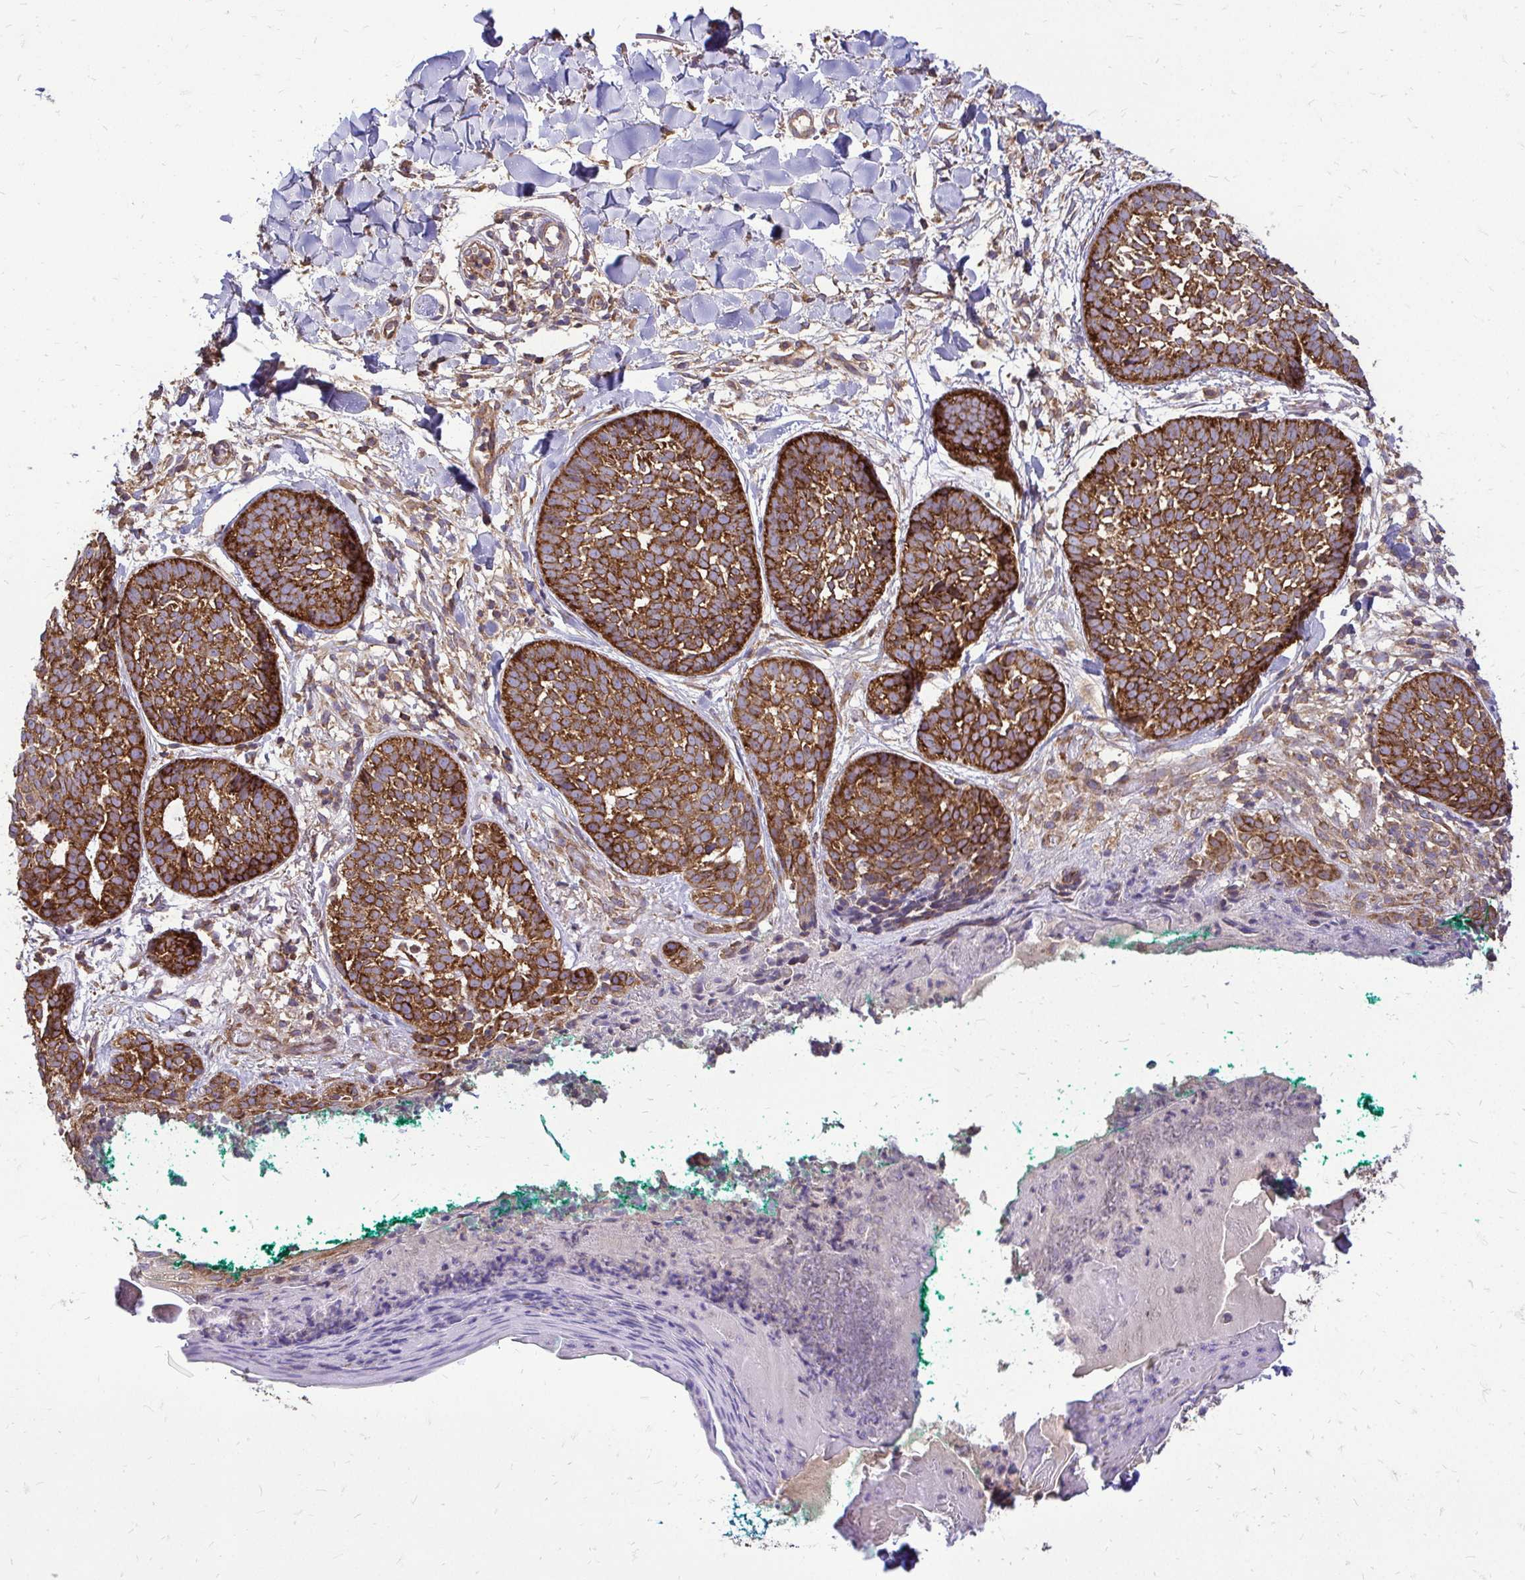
{"staining": {"intensity": "strong", "quantity": ">75%", "location": "cytoplasmic/membranous"}, "tissue": "skin cancer", "cell_type": "Tumor cells", "image_type": "cancer", "snomed": [{"axis": "morphology", "description": "Basal cell carcinoma"}, {"axis": "topography", "description": "Skin"}, {"axis": "topography", "description": "Skin of neck"}, {"axis": "topography", "description": "Skin of shoulder"}, {"axis": "topography", "description": "Skin of back"}], "caption": "A micrograph of skin cancer stained for a protein shows strong cytoplasmic/membranous brown staining in tumor cells.", "gene": "FMR1", "patient": {"sex": "male", "age": 80}}